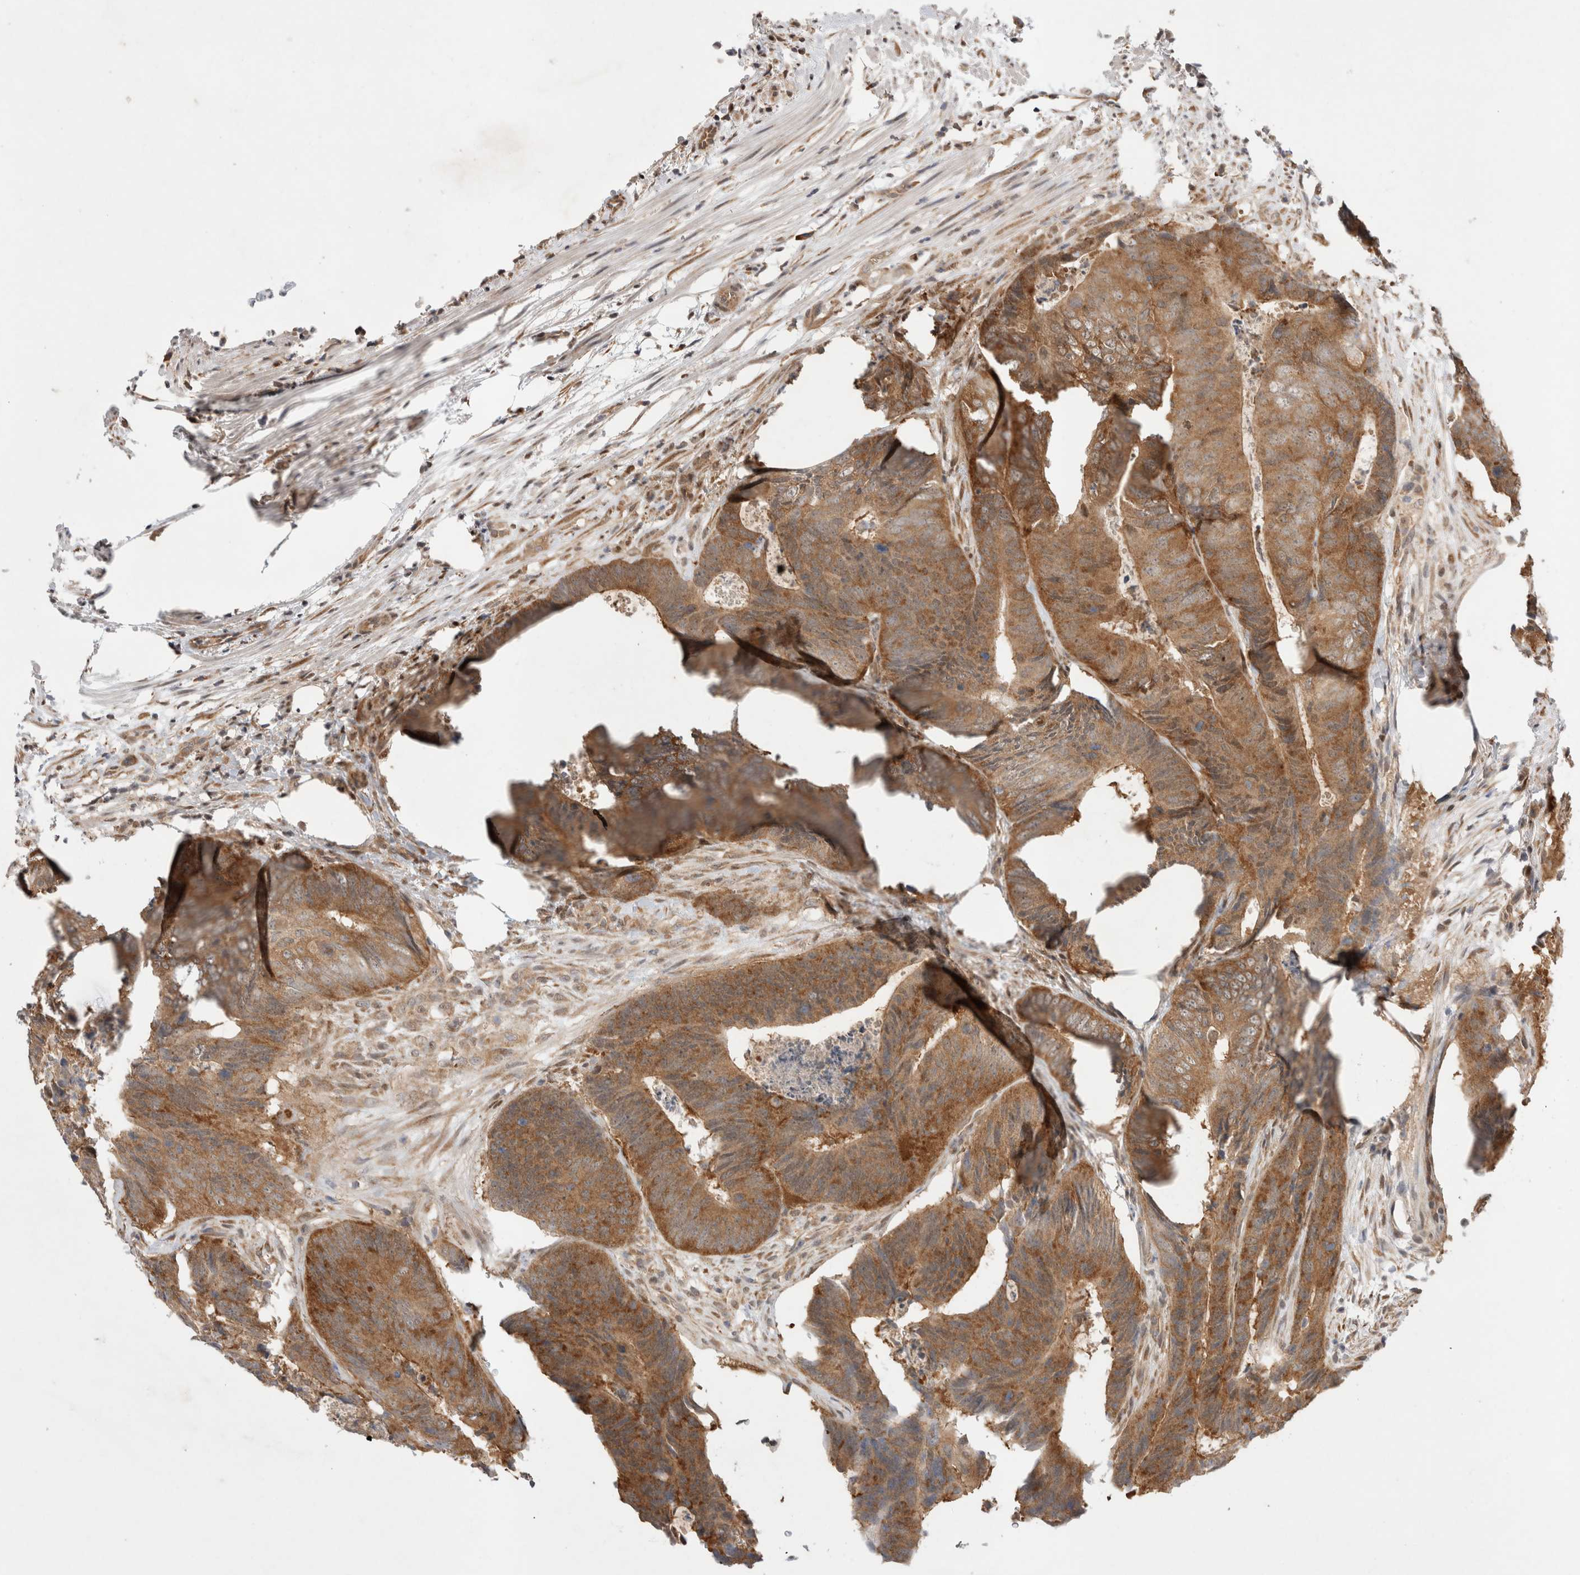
{"staining": {"intensity": "moderate", "quantity": ">75%", "location": "cytoplasmic/membranous"}, "tissue": "colorectal cancer", "cell_type": "Tumor cells", "image_type": "cancer", "snomed": [{"axis": "morphology", "description": "Adenocarcinoma, NOS"}, {"axis": "topography", "description": "Colon"}], "caption": "Human colorectal cancer (adenocarcinoma) stained with a protein marker displays moderate staining in tumor cells.", "gene": "EIF3E", "patient": {"sex": "male", "age": 56}}